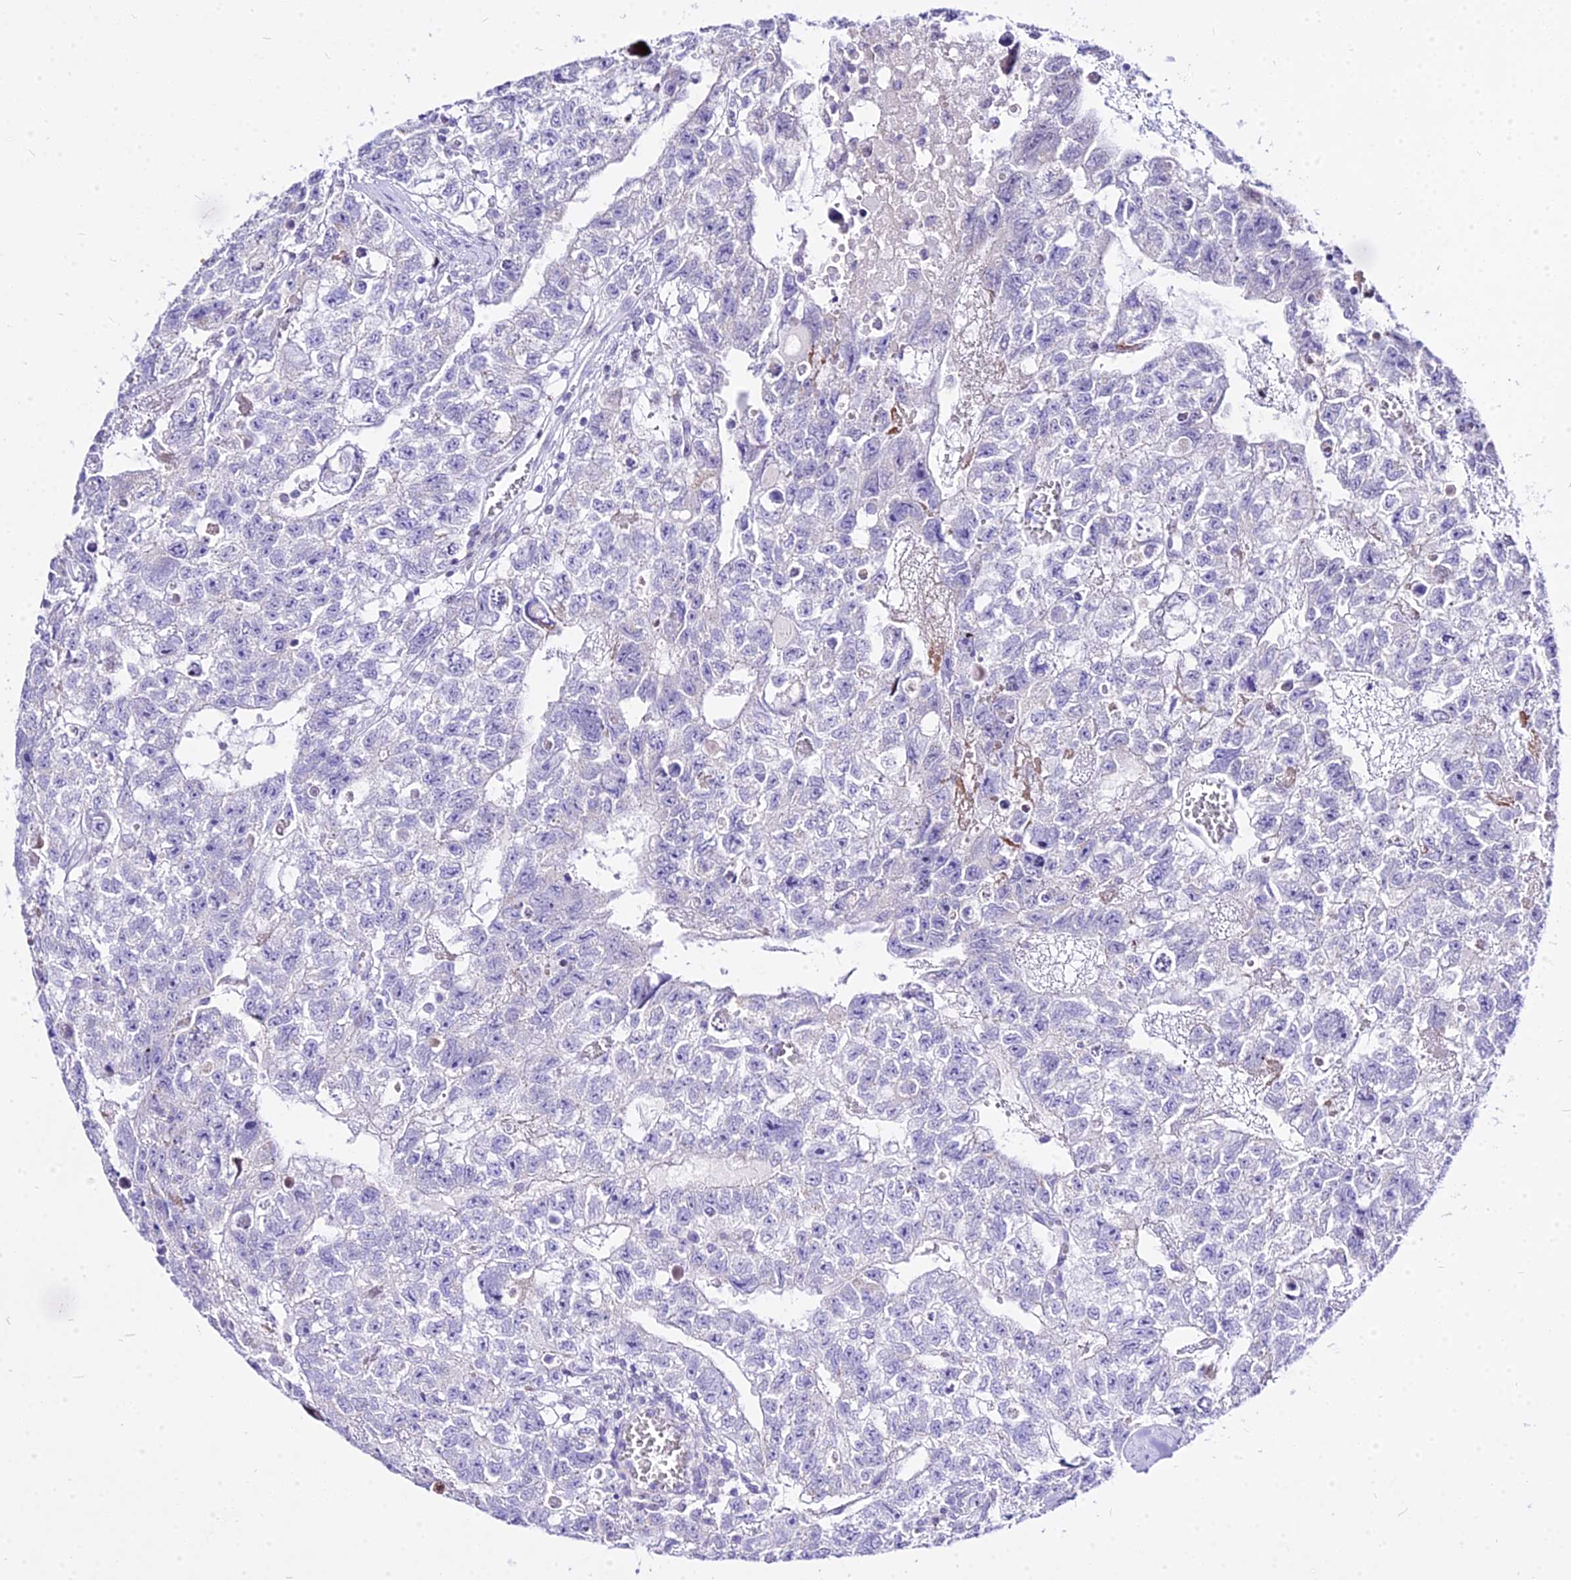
{"staining": {"intensity": "negative", "quantity": "none", "location": "none"}, "tissue": "testis cancer", "cell_type": "Tumor cells", "image_type": "cancer", "snomed": [{"axis": "morphology", "description": "Carcinoma, Embryonal, NOS"}, {"axis": "topography", "description": "Testis"}], "caption": "Immunohistochemistry (IHC) of embryonal carcinoma (testis) shows no staining in tumor cells. Brightfield microscopy of immunohistochemistry (IHC) stained with DAB (brown) and hematoxylin (blue), captured at high magnification.", "gene": "CARD18", "patient": {"sex": "male", "age": 26}}